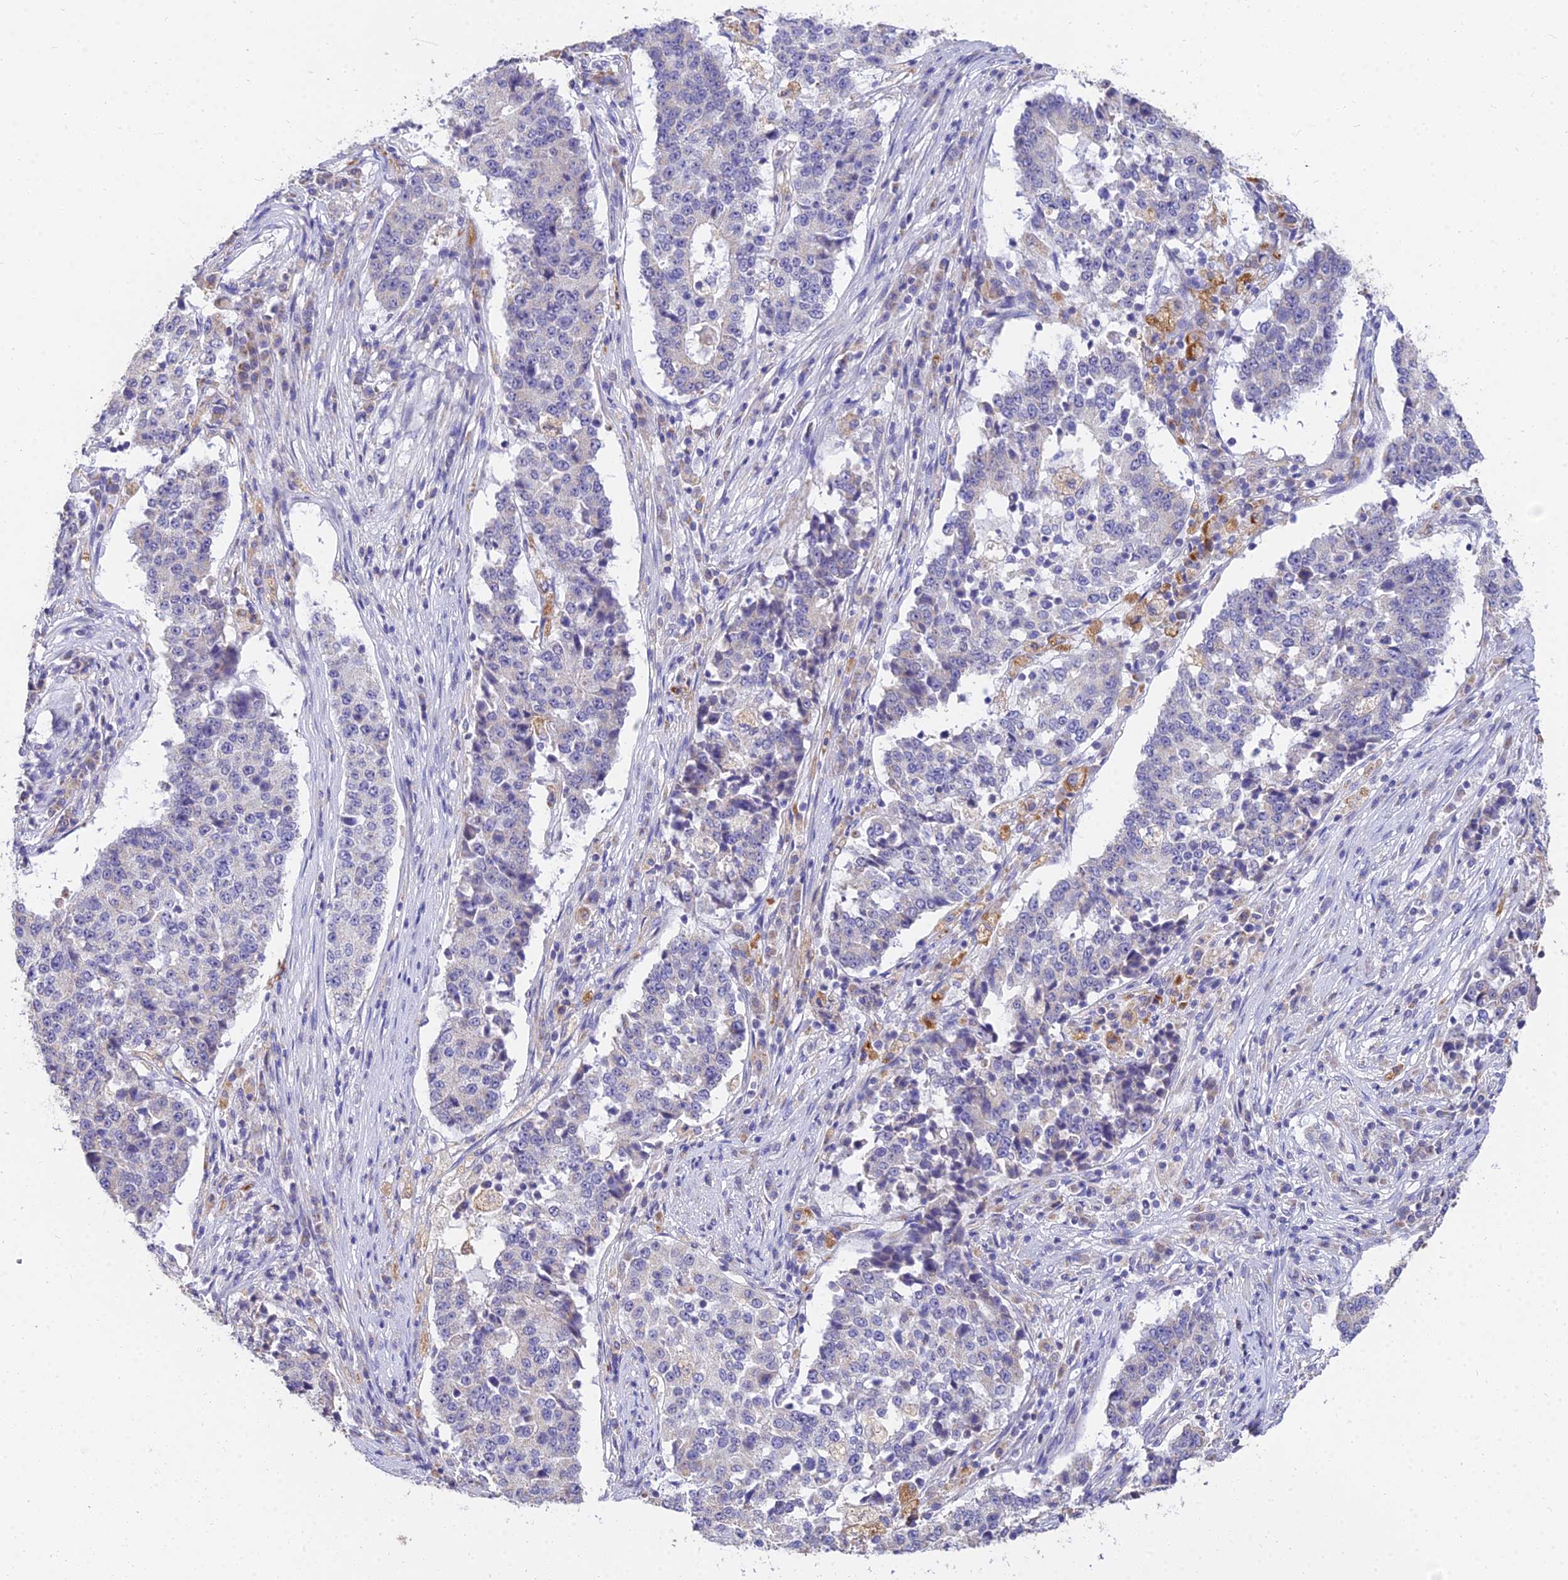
{"staining": {"intensity": "negative", "quantity": "none", "location": "none"}, "tissue": "stomach cancer", "cell_type": "Tumor cells", "image_type": "cancer", "snomed": [{"axis": "morphology", "description": "Adenocarcinoma, NOS"}, {"axis": "topography", "description": "Stomach"}], "caption": "Histopathology image shows no protein staining in tumor cells of stomach cancer (adenocarcinoma) tissue. (DAB (3,3'-diaminobenzidine) immunohistochemistry (IHC) visualized using brightfield microscopy, high magnification).", "gene": "ARL8B", "patient": {"sex": "male", "age": 59}}